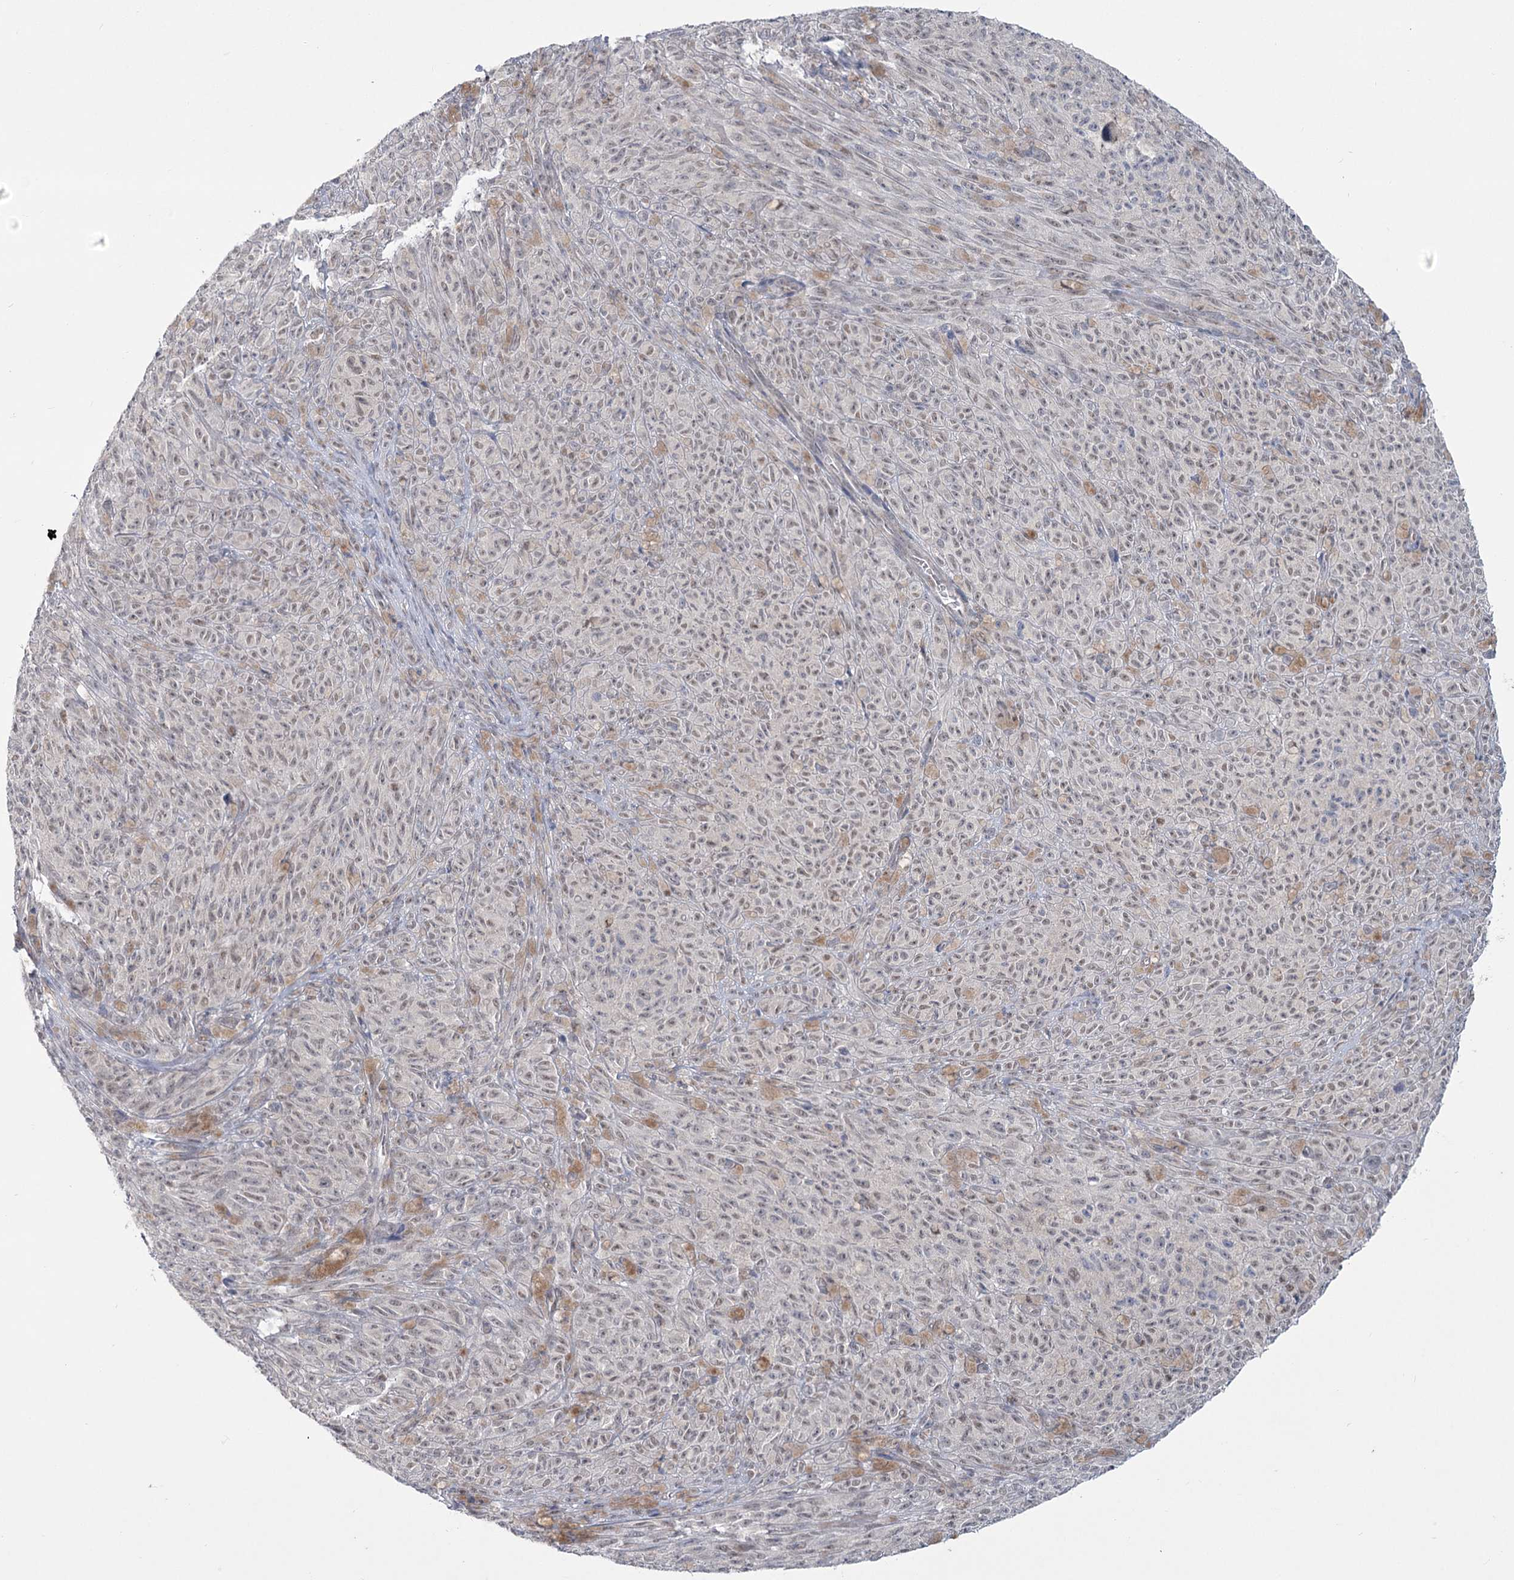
{"staining": {"intensity": "weak", "quantity": ">75%", "location": "nuclear"}, "tissue": "melanoma", "cell_type": "Tumor cells", "image_type": "cancer", "snomed": [{"axis": "morphology", "description": "Malignant melanoma, NOS"}, {"axis": "topography", "description": "Skin"}], "caption": "Human malignant melanoma stained with a protein marker shows weak staining in tumor cells.", "gene": "MTG1", "patient": {"sex": "female", "age": 82}}